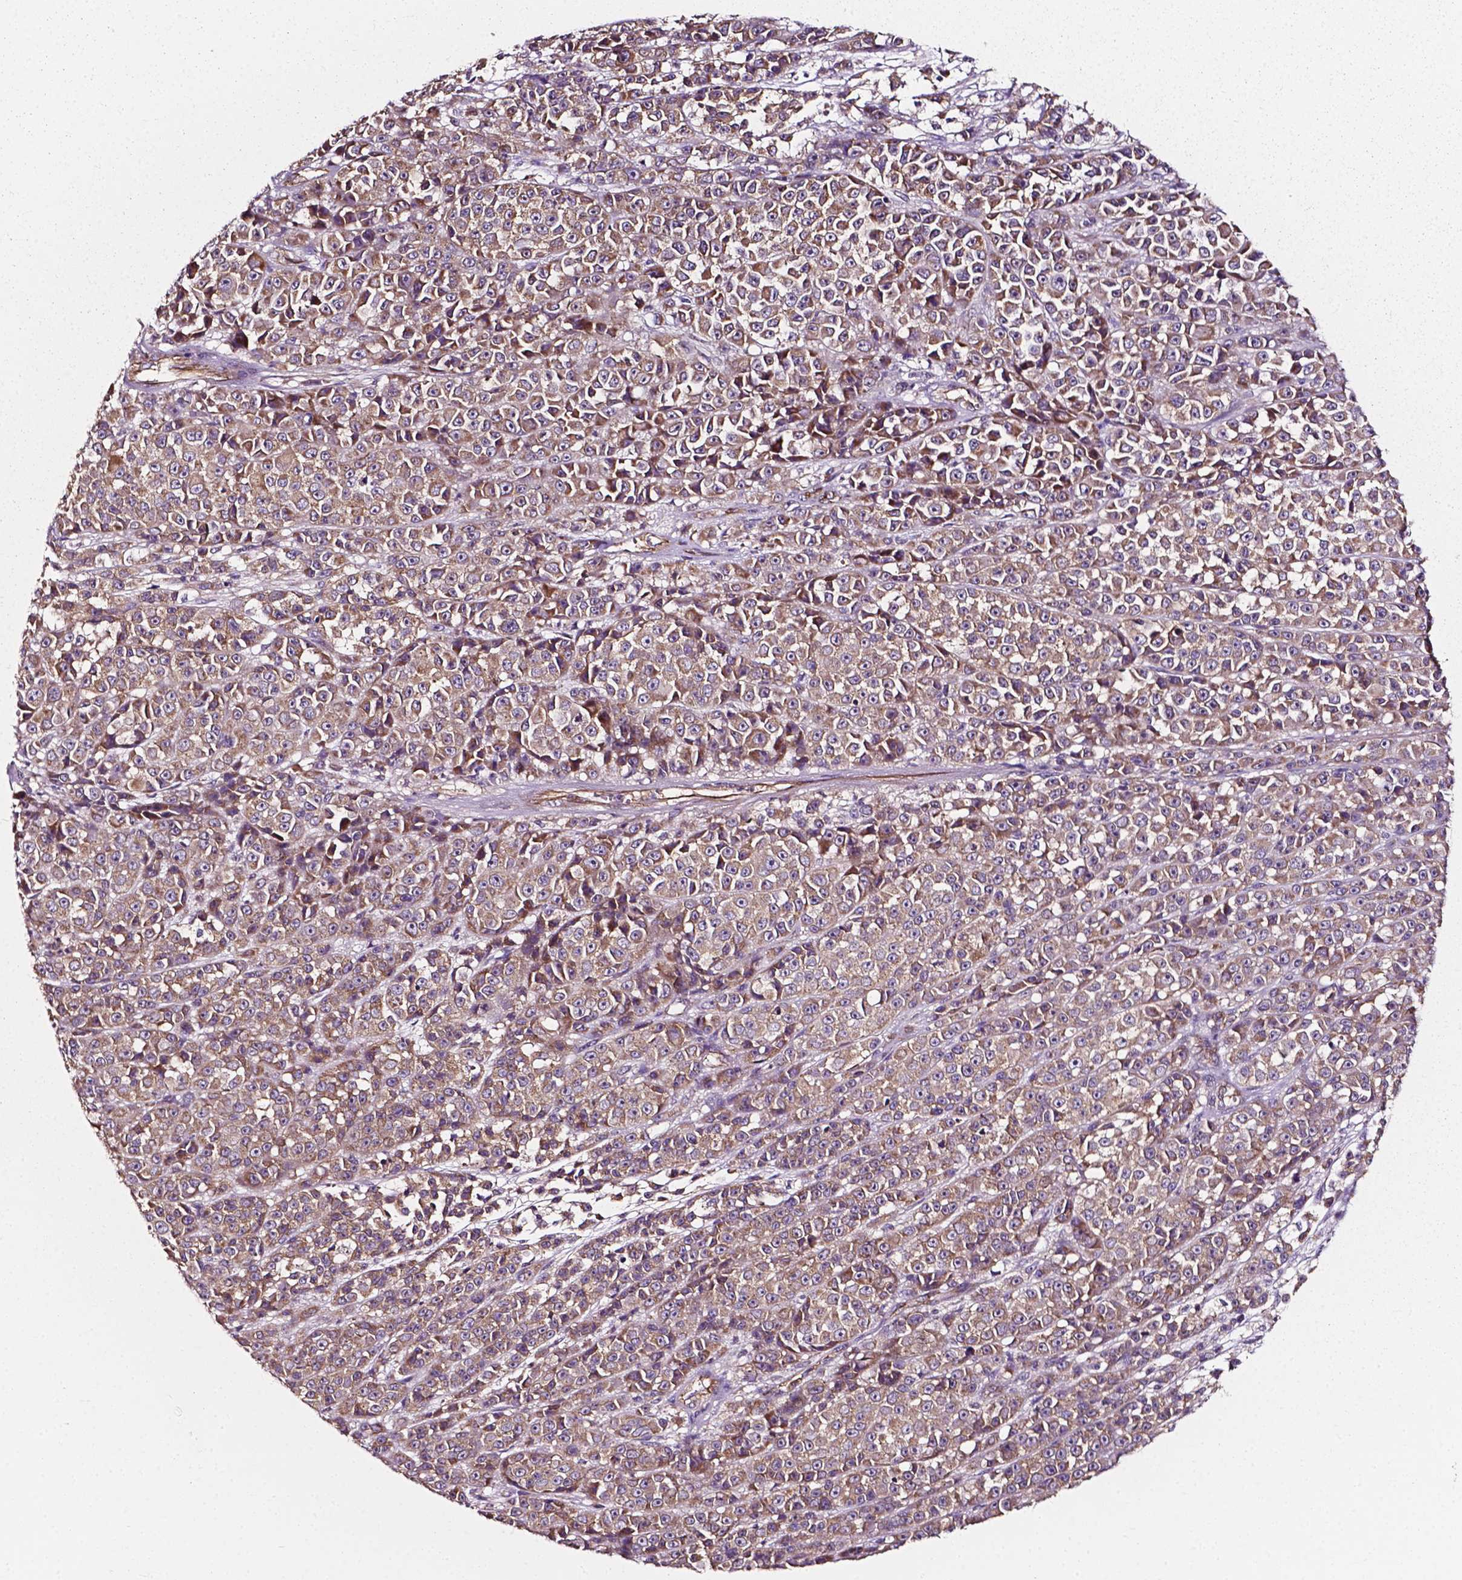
{"staining": {"intensity": "weak", "quantity": ">75%", "location": "cytoplasmic/membranous"}, "tissue": "melanoma", "cell_type": "Tumor cells", "image_type": "cancer", "snomed": [{"axis": "morphology", "description": "Malignant melanoma, NOS"}, {"axis": "topography", "description": "Skin"}, {"axis": "topography", "description": "Skin of back"}], "caption": "Immunohistochemistry (IHC) staining of melanoma, which shows low levels of weak cytoplasmic/membranous expression in about >75% of tumor cells indicating weak cytoplasmic/membranous protein positivity. The staining was performed using DAB (3,3'-diaminobenzidine) (brown) for protein detection and nuclei were counterstained in hematoxylin (blue).", "gene": "ATG16L1", "patient": {"sex": "male", "age": 91}}